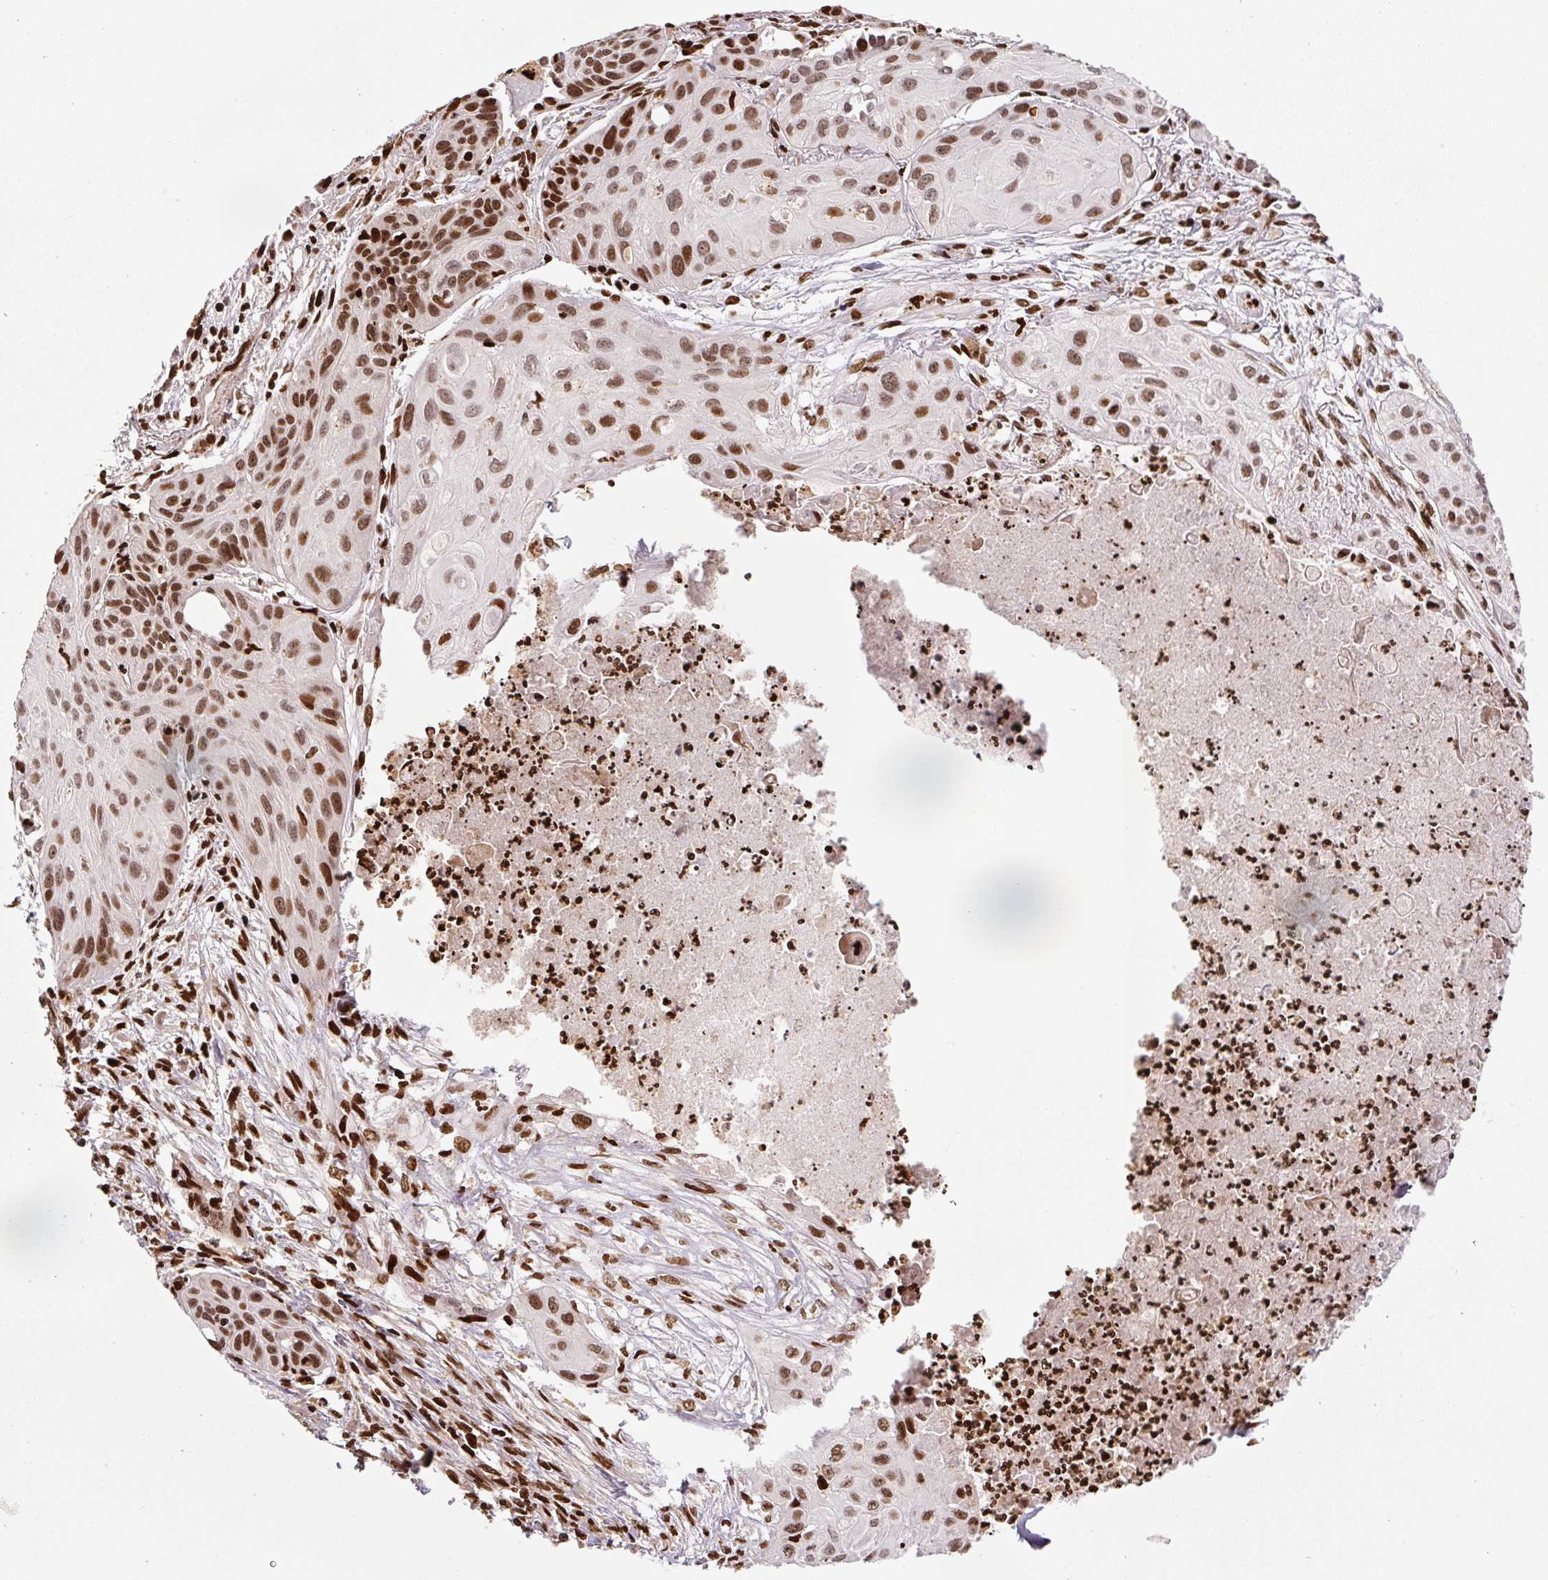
{"staining": {"intensity": "moderate", "quantity": ">75%", "location": "nuclear"}, "tissue": "lung cancer", "cell_type": "Tumor cells", "image_type": "cancer", "snomed": [{"axis": "morphology", "description": "Squamous cell carcinoma, NOS"}, {"axis": "topography", "description": "Lung"}], "caption": "Protein analysis of squamous cell carcinoma (lung) tissue demonstrates moderate nuclear staining in approximately >75% of tumor cells.", "gene": "PYDC2", "patient": {"sex": "male", "age": 71}}